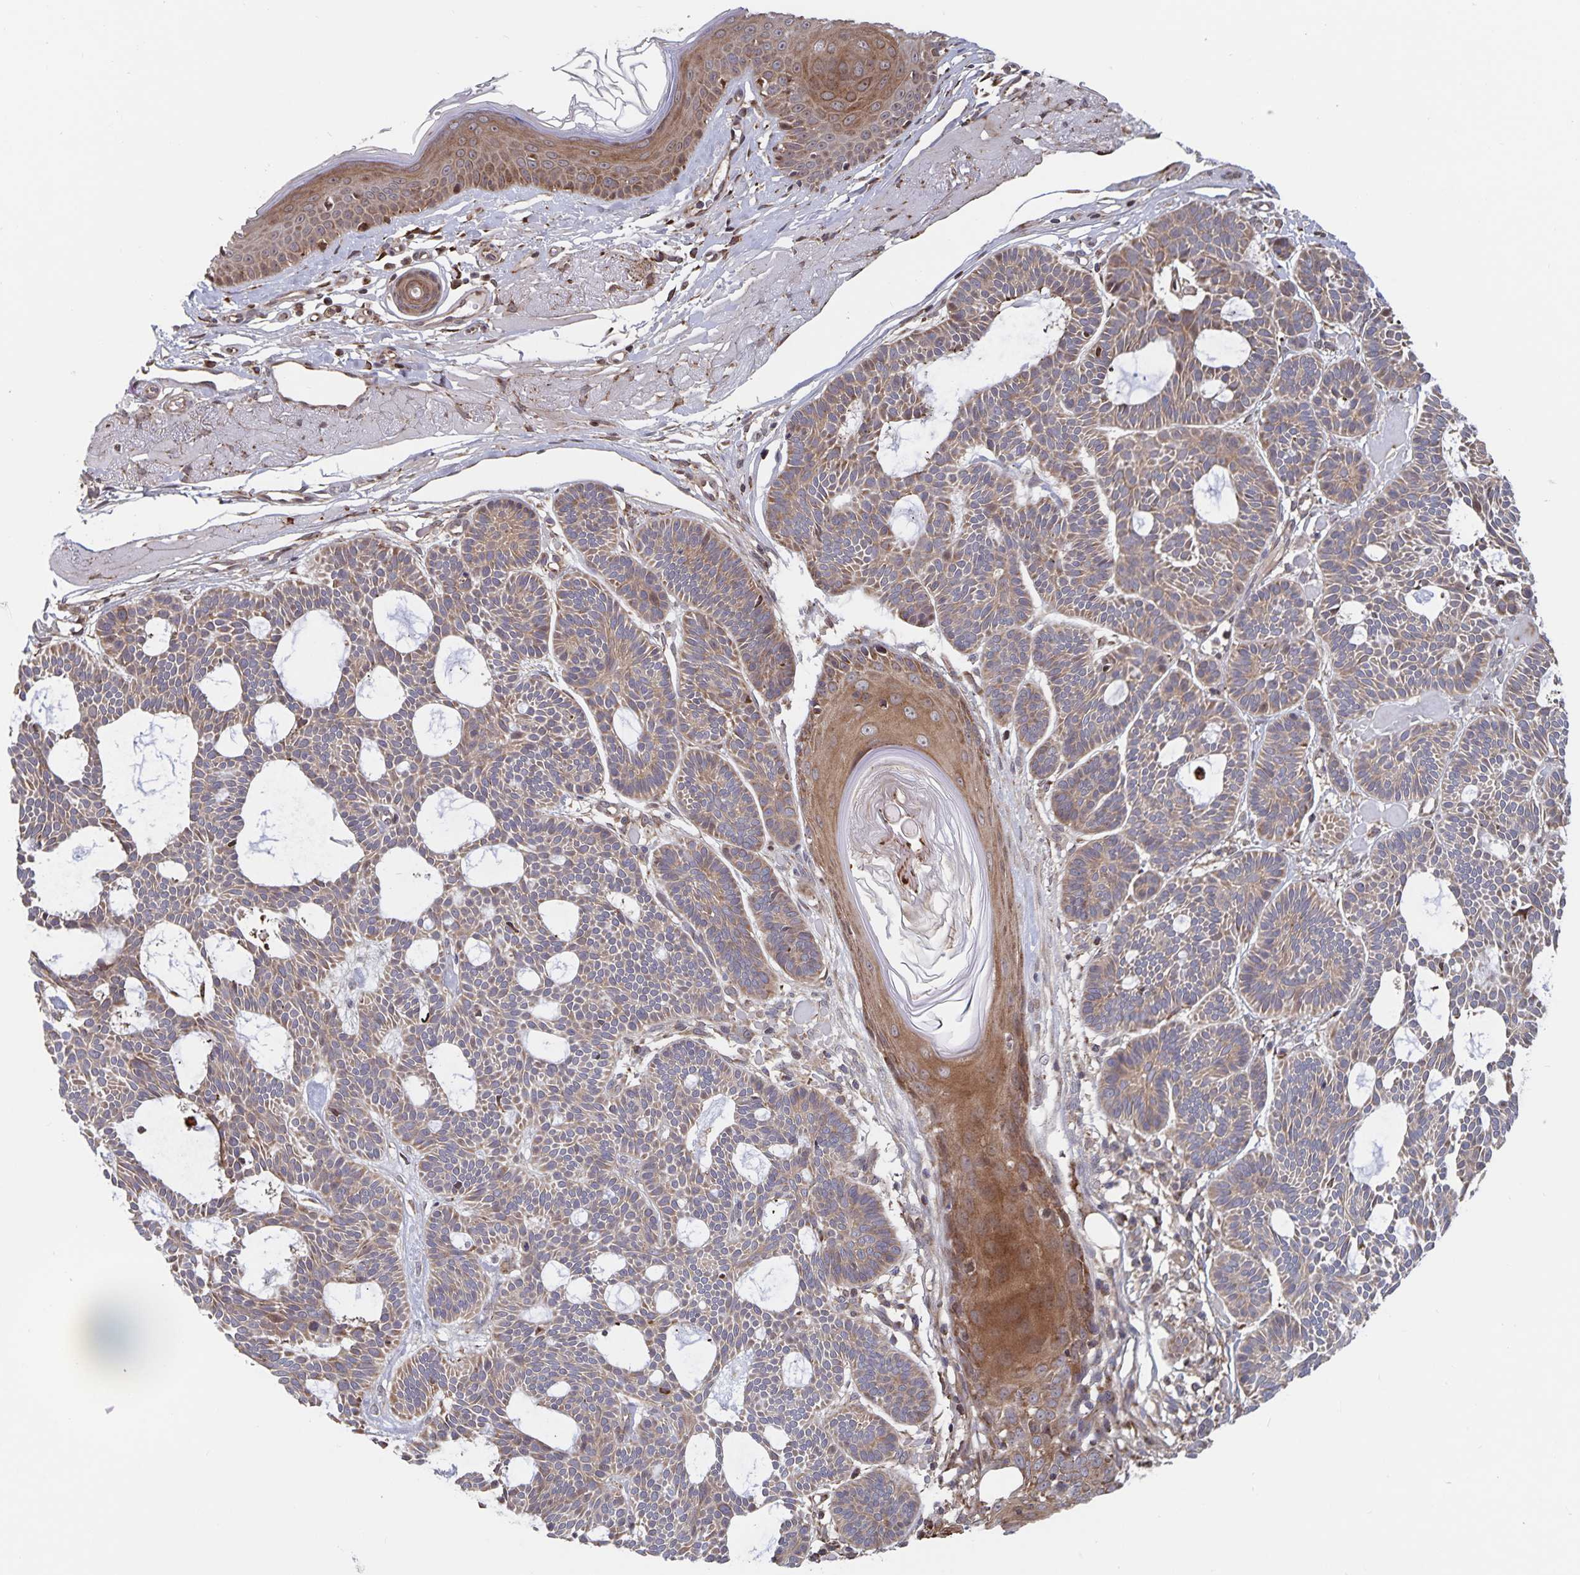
{"staining": {"intensity": "weak", "quantity": ">75%", "location": "cytoplasmic/membranous"}, "tissue": "skin cancer", "cell_type": "Tumor cells", "image_type": "cancer", "snomed": [{"axis": "morphology", "description": "Basal cell carcinoma"}, {"axis": "topography", "description": "Skin"}], "caption": "Immunohistochemical staining of skin basal cell carcinoma reveals weak cytoplasmic/membranous protein staining in about >75% of tumor cells.", "gene": "ACACA", "patient": {"sex": "male", "age": 85}}